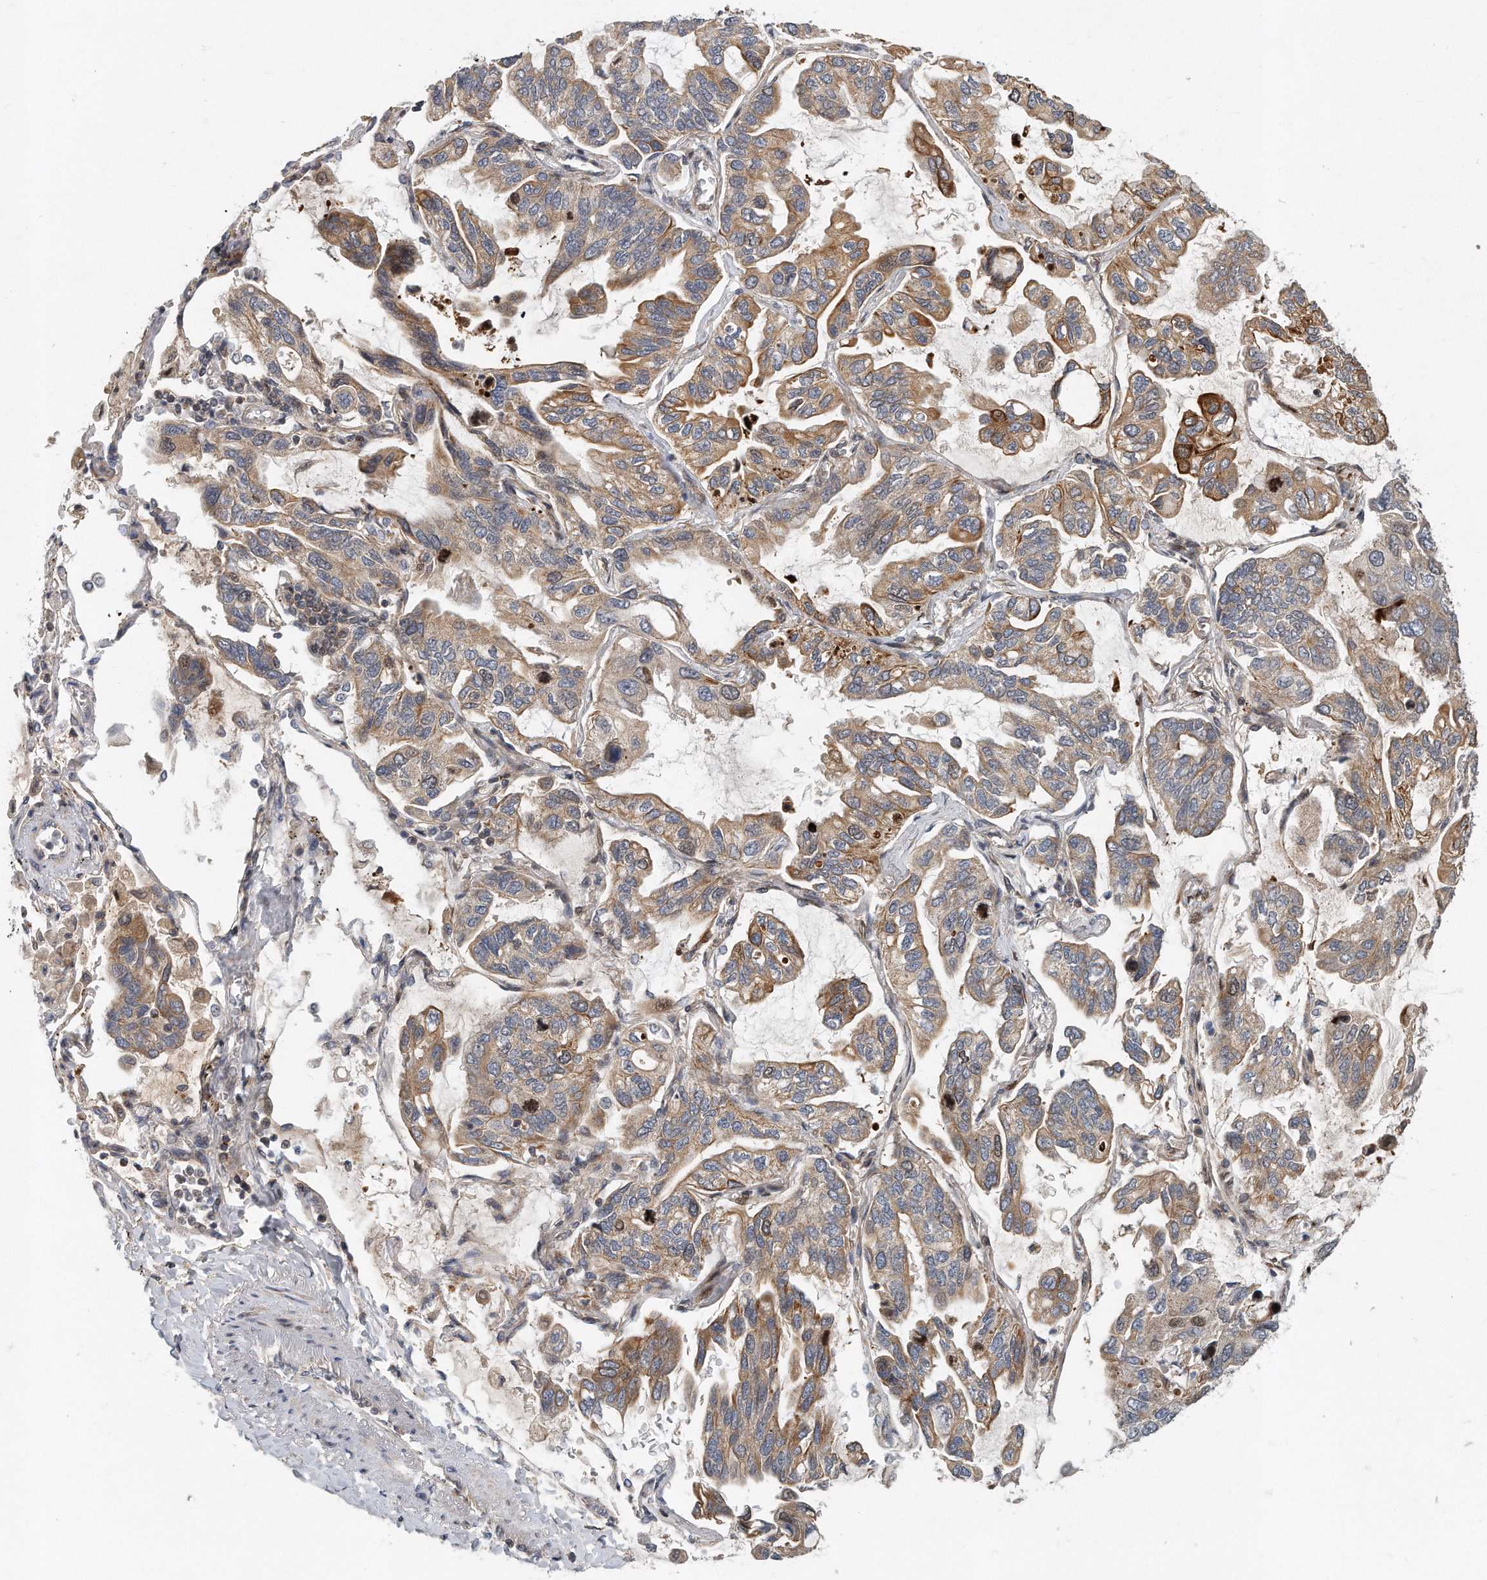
{"staining": {"intensity": "moderate", "quantity": "25%-75%", "location": "cytoplasmic/membranous"}, "tissue": "lung cancer", "cell_type": "Tumor cells", "image_type": "cancer", "snomed": [{"axis": "morphology", "description": "Adenocarcinoma, NOS"}, {"axis": "topography", "description": "Lung"}], "caption": "High-magnification brightfield microscopy of lung adenocarcinoma stained with DAB (3,3'-diaminobenzidine) (brown) and counterstained with hematoxylin (blue). tumor cells exhibit moderate cytoplasmic/membranous positivity is identified in about25%-75% of cells. The staining is performed using DAB (3,3'-diaminobenzidine) brown chromogen to label protein expression. The nuclei are counter-stained blue using hematoxylin.", "gene": "PCDH8", "patient": {"sex": "male", "age": 64}}